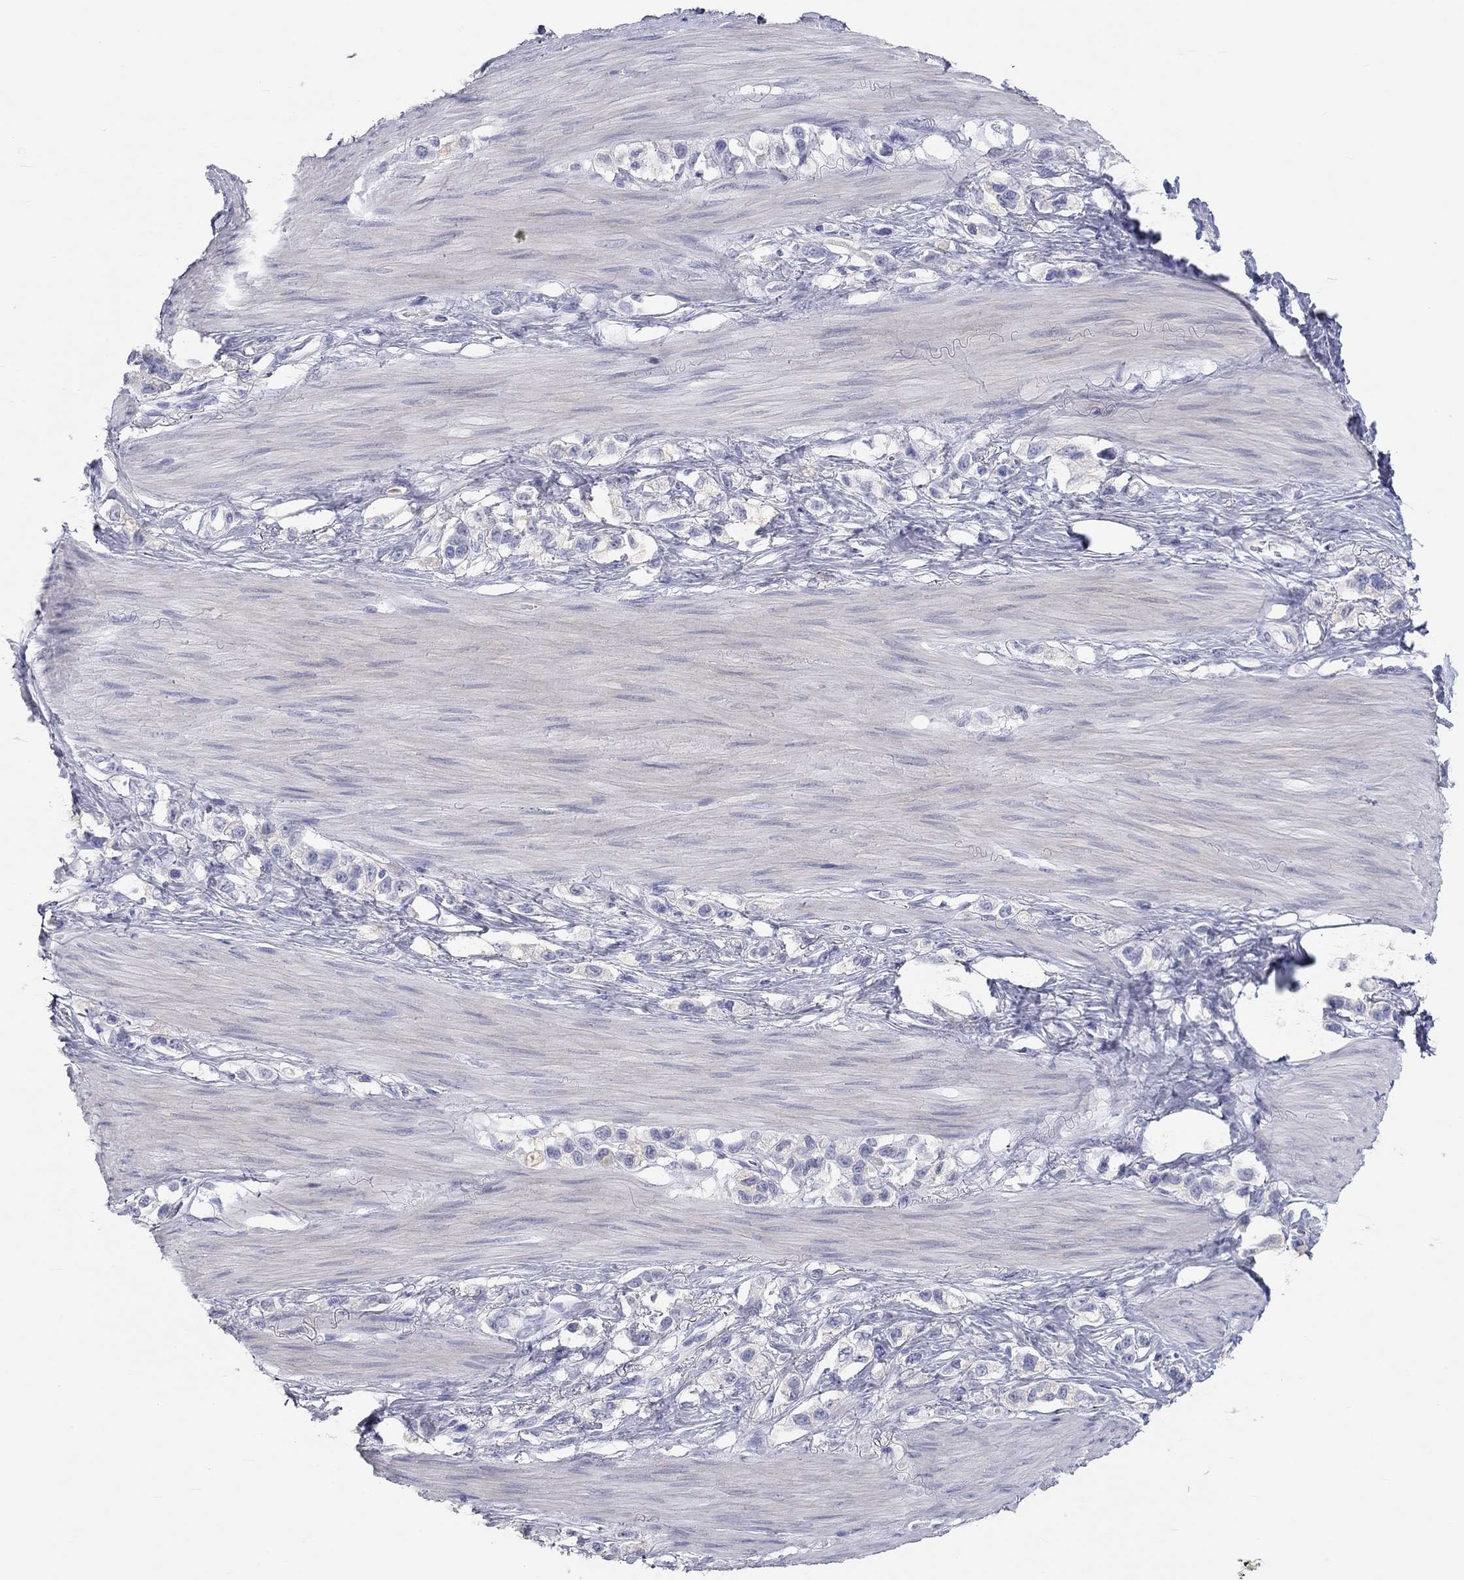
{"staining": {"intensity": "negative", "quantity": "none", "location": "none"}, "tissue": "stomach cancer", "cell_type": "Tumor cells", "image_type": "cancer", "snomed": [{"axis": "morphology", "description": "Normal tissue, NOS"}, {"axis": "morphology", "description": "Adenocarcinoma, NOS"}, {"axis": "morphology", "description": "Adenocarcinoma, High grade"}, {"axis": "topography", "description": "Stomach, upper"}, {"axis": "topography", "description": "Stomach"}], "caption": "An immunohistochemistry (IHC) photomicrograph of stomach cancer is shown. There is no staining in tumor cells of stomach cancer. The staining is performed using DAB (3,3'-diaminobenzidine) brown chromogen with nuclei counter-stained in using hematoxylin.", "gene": "PCDHGC5", "patient": {"sex": "female", "age": 65}}